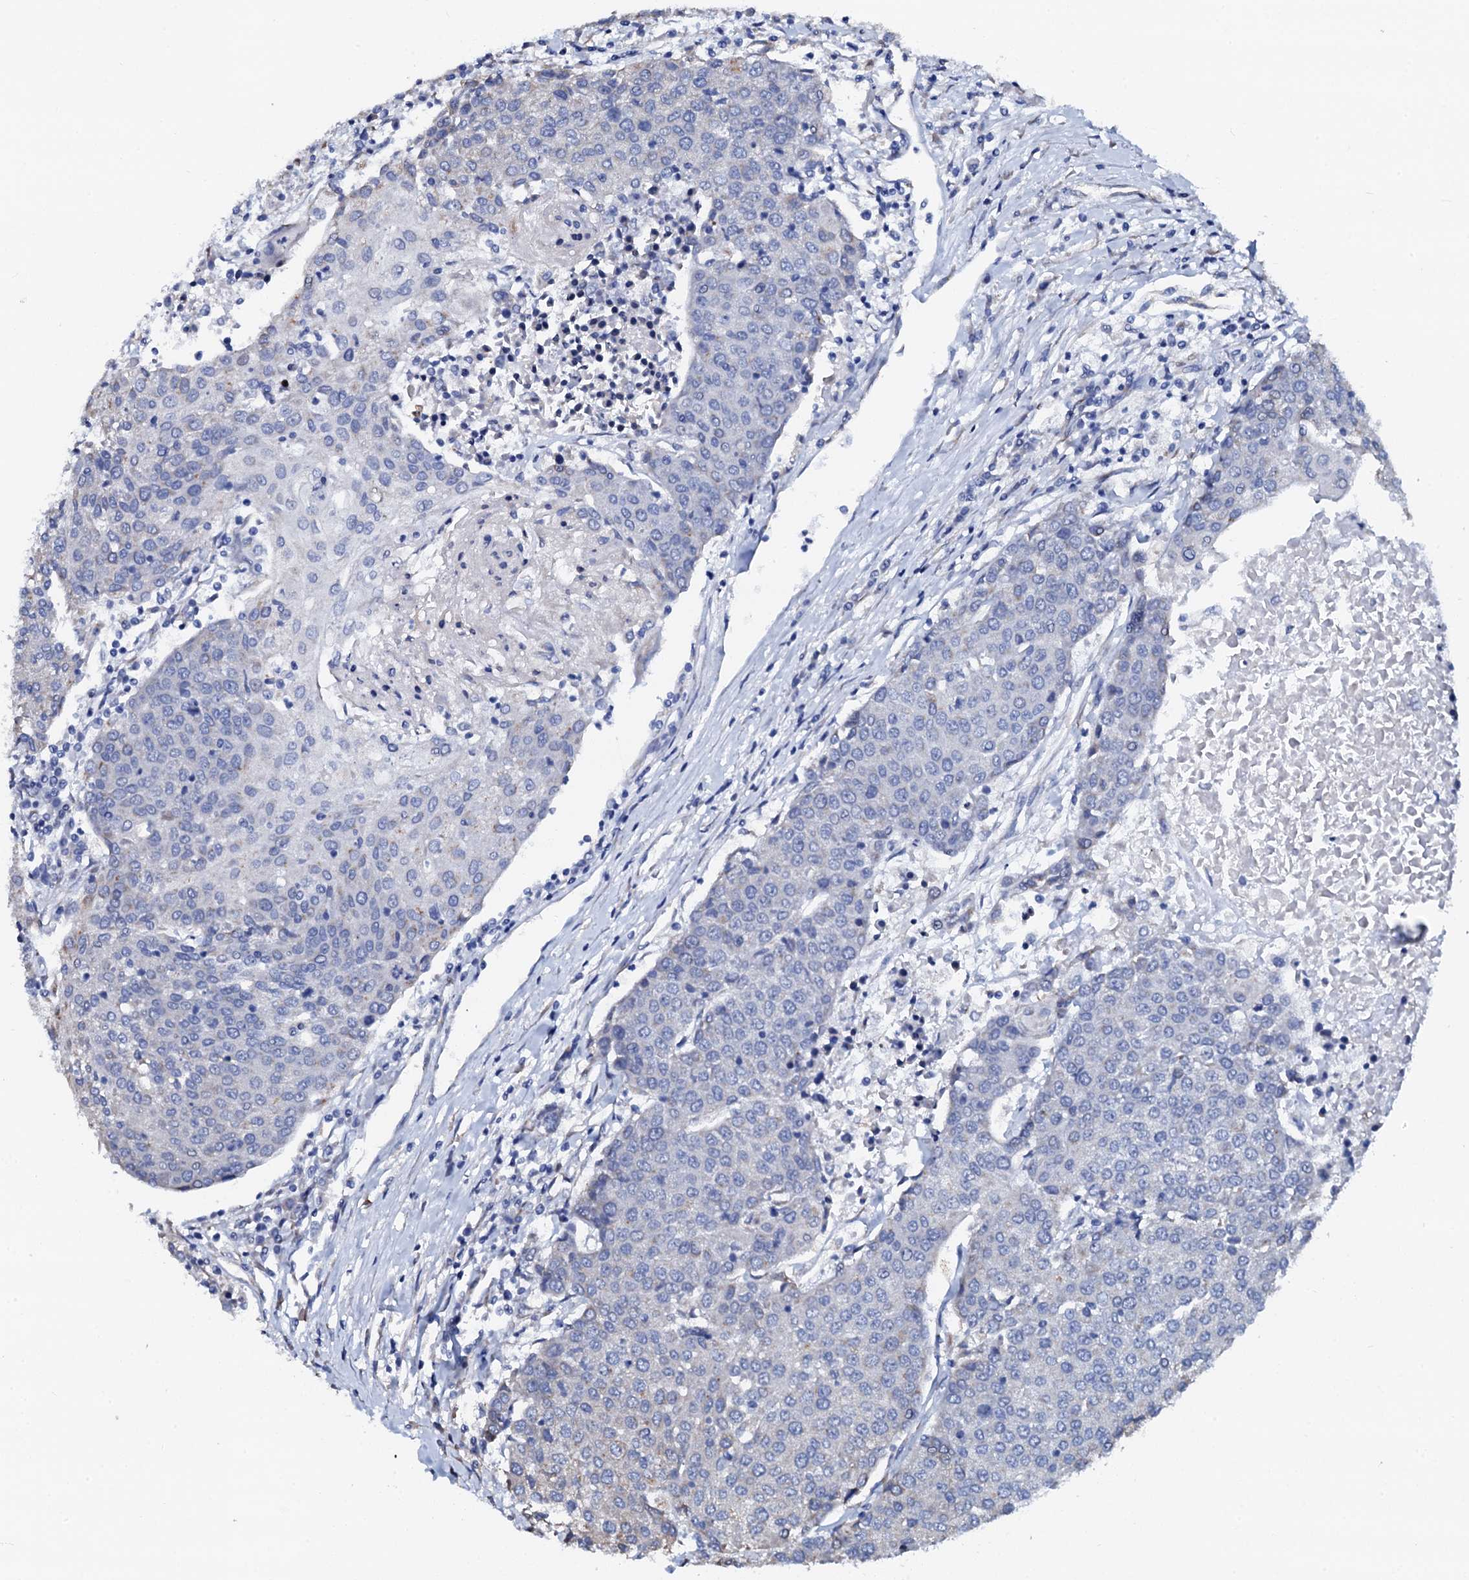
{"staining": {"intensity": "negative", "quantity": "none", "location": "none"}, "tissue": "urothelial cancer", "cell_type": "Tumor cells", "image_type": "cancer", "snomed": [{"axis": "morphology", "description": "Urothelial carcinoma, High grade"}, {"axis": "topography", "description": "Urinary bladder"}], "caption": "High power microscopy photomicrograph of an immunohistochemistry image of urothelial carcinoma (high-grade), revealing no significant positivity in tumor cells.", "gene": "AKAP3", "patient": {"sex": "female", "age": 85}}